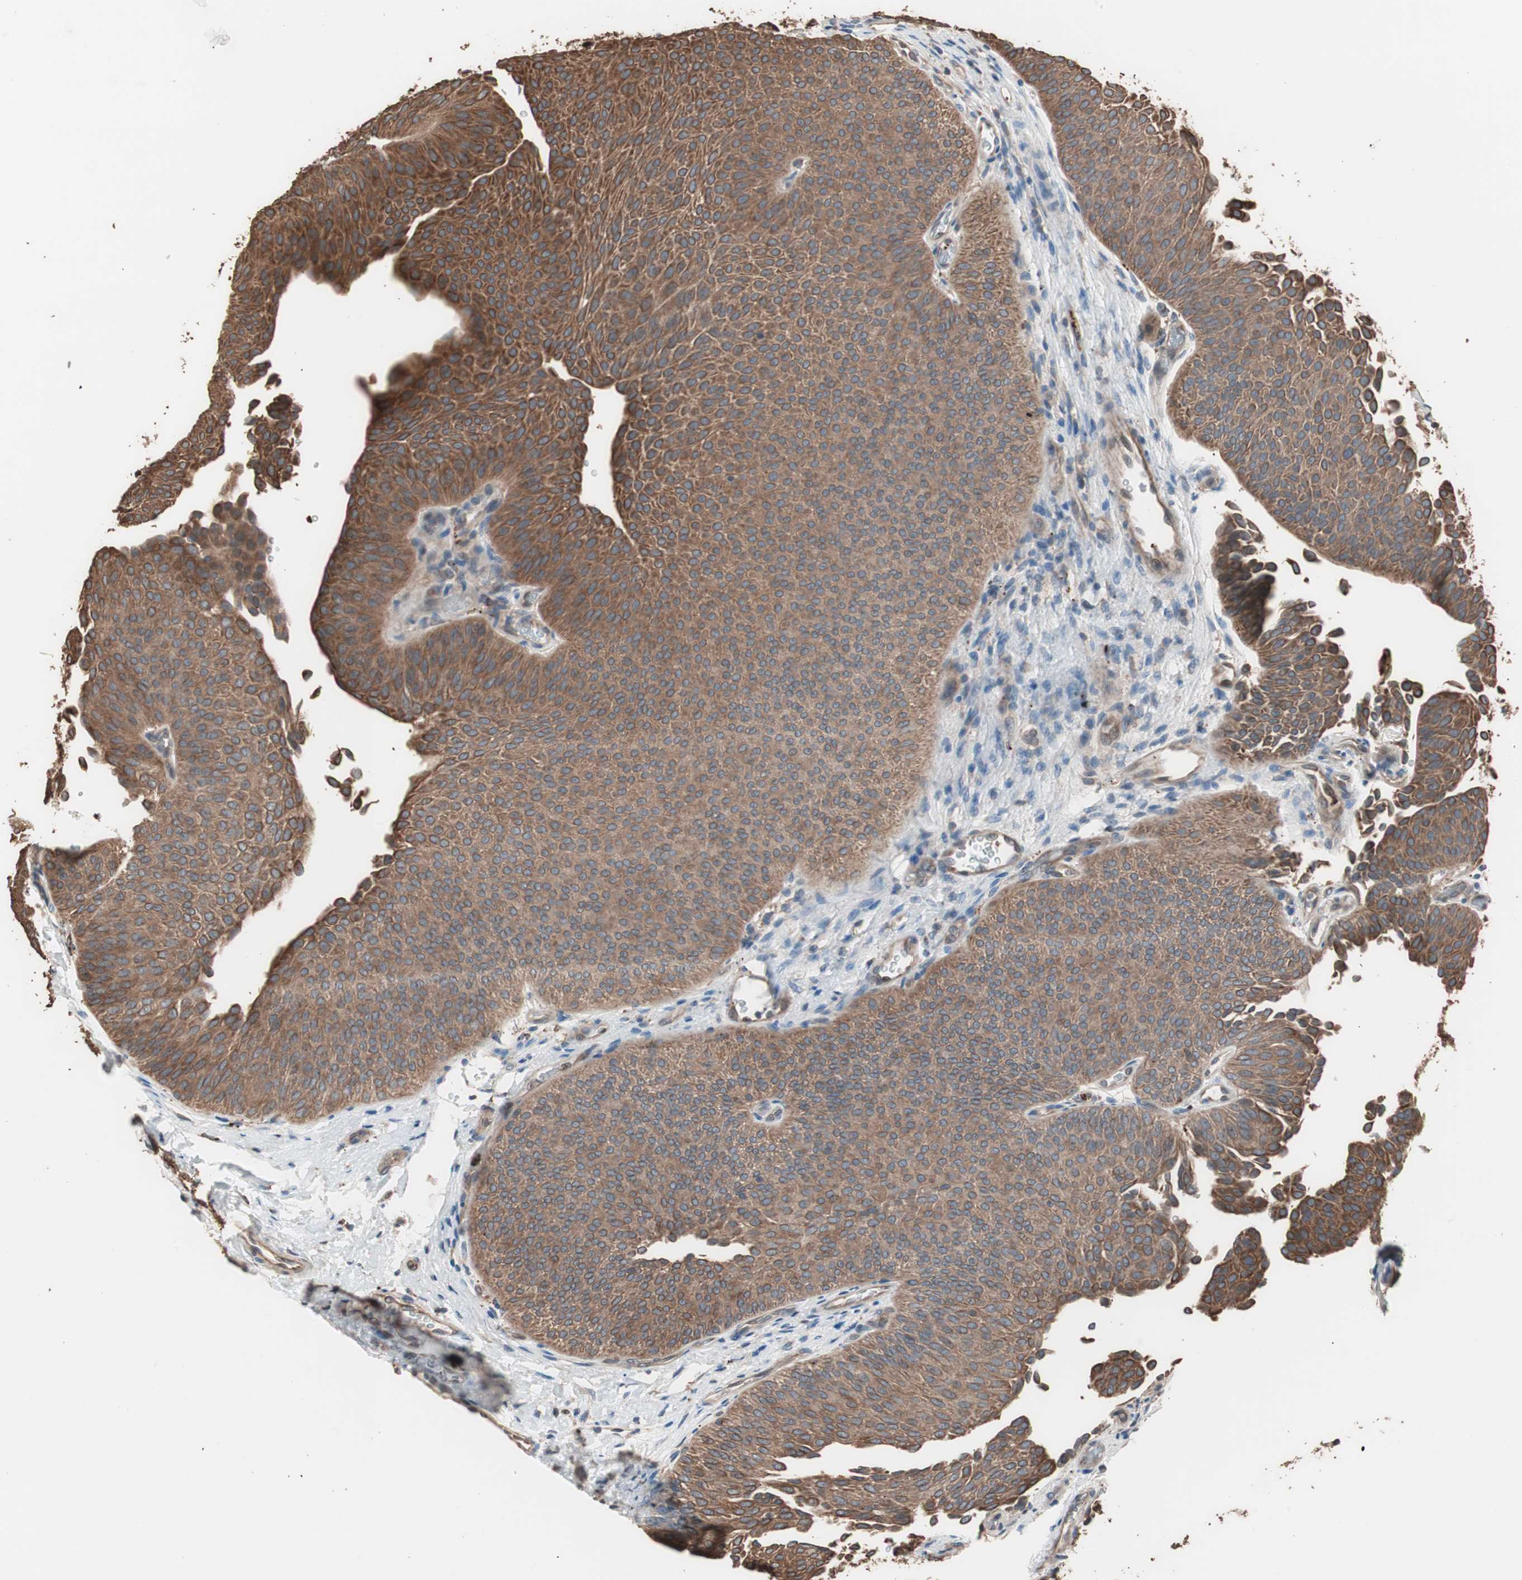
{"staining": {"intensity": "strong", "quantity": ">75%", "location": "cytoplasmic/membranous"}, "tissue": "urothelial cancer", "cell_type": "Tumor cells", "image_type": "cancer", "snomed": [{"axis": "morphology", "description": "Urothelial carcinoma, Low grade"}, {"axis": "topography", "description": "Urinary bladder"}], "caption": "Protein expression analysis of human urothelial cancer reveals strong cytoplasmic/membranous expression in approximately >75% of tumor cells.", "gene": "CCT3", "patient": {"sex": "female", "age": 60}}